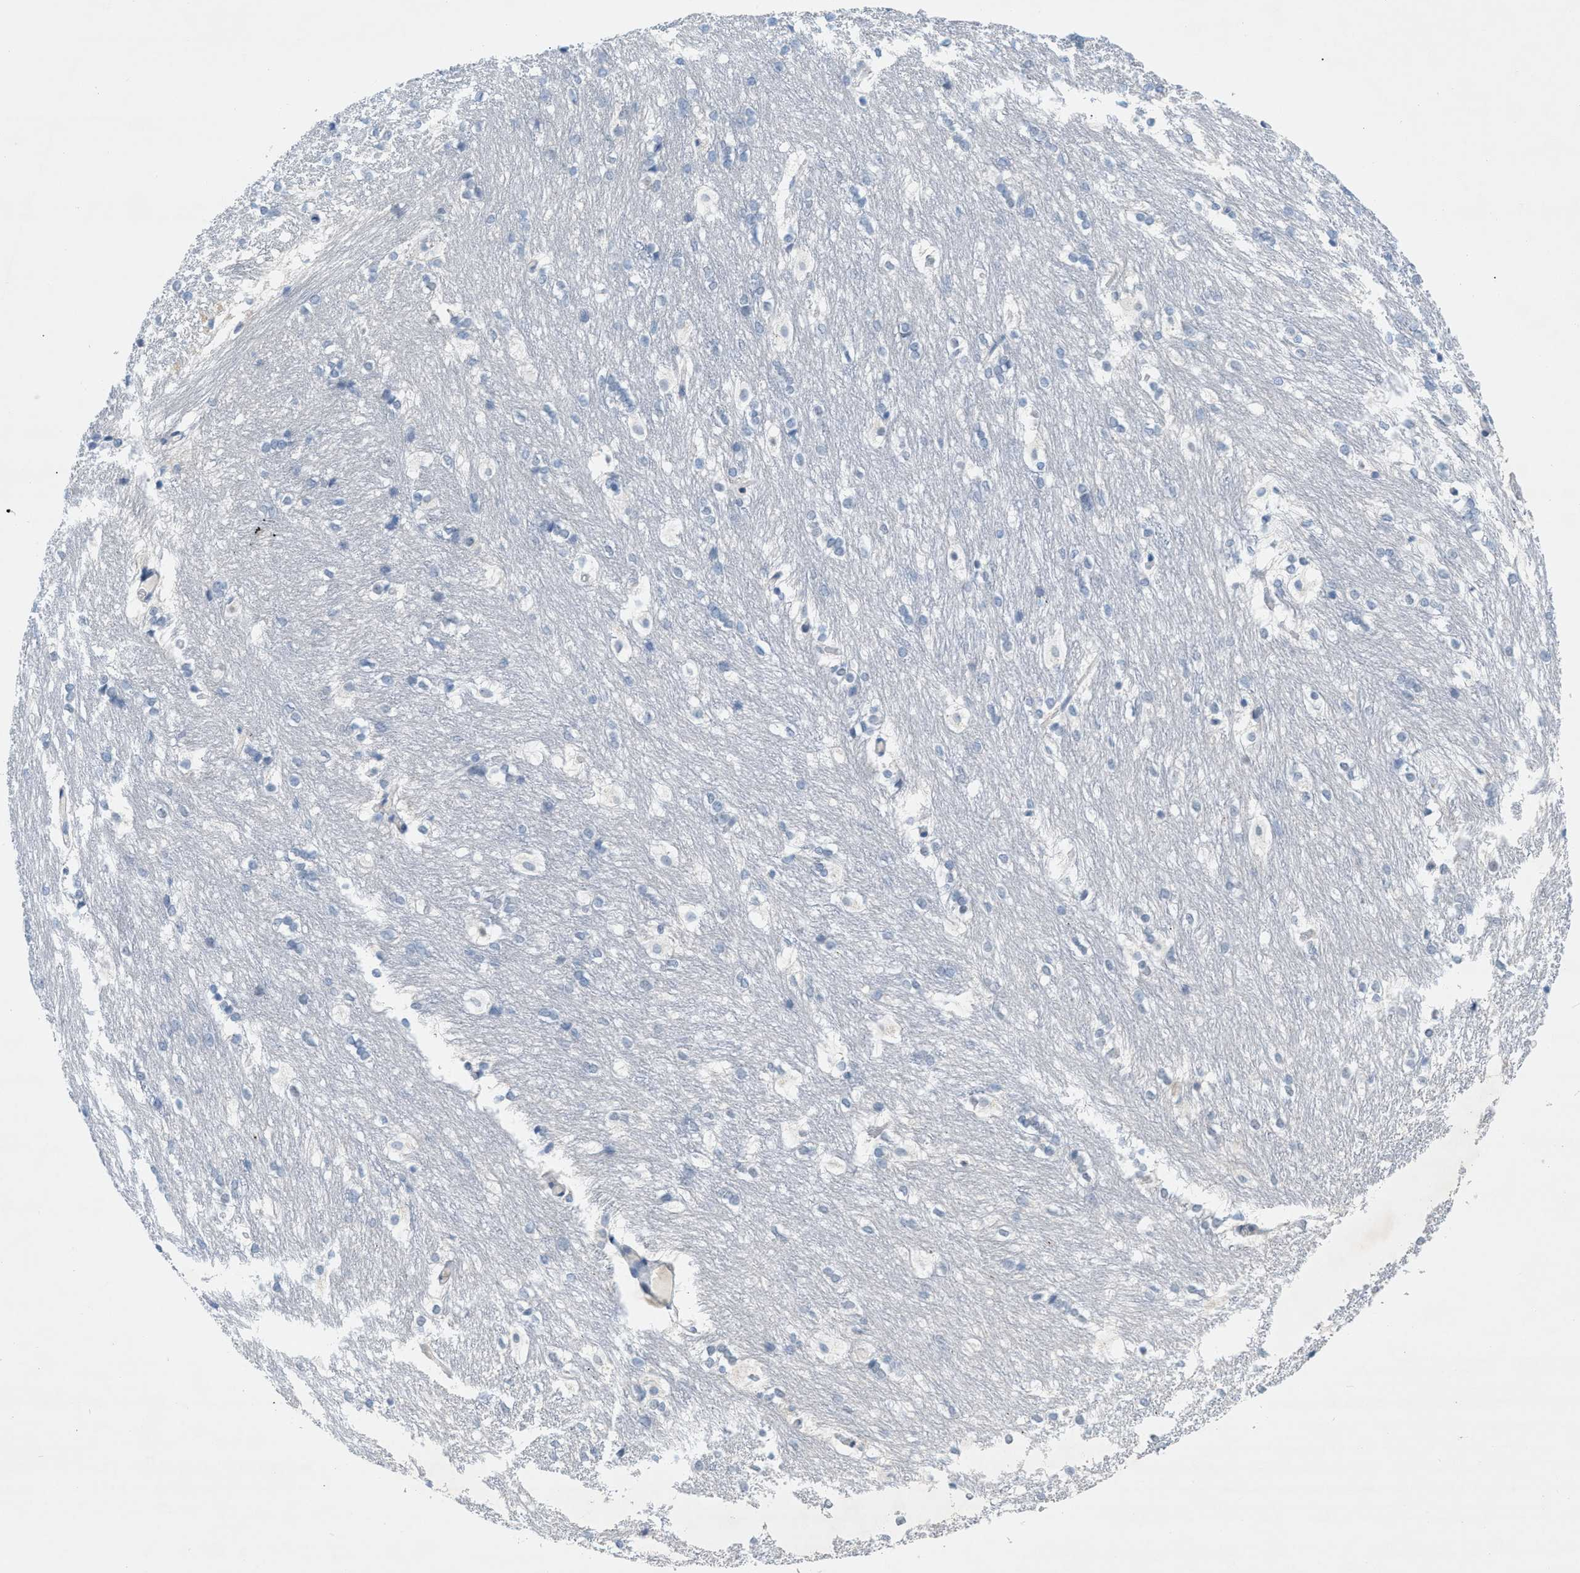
{"staining": {"intensity": "negative", "quantity": "none", "location": "none"}, "tissue": "caudate", "cell_type": "Glial cells", "image_type": "normal", "snomed": [{"axis": "morphology", "description": "Normal tissue, NOS"}, {"axis": "topography", "description": "Lateral ventricle wall"}], "caption": "Glial cells show no significant positivity in normal caudate.", "gene": "HLTF", "patient": {"sex": "female", "age": 19}}